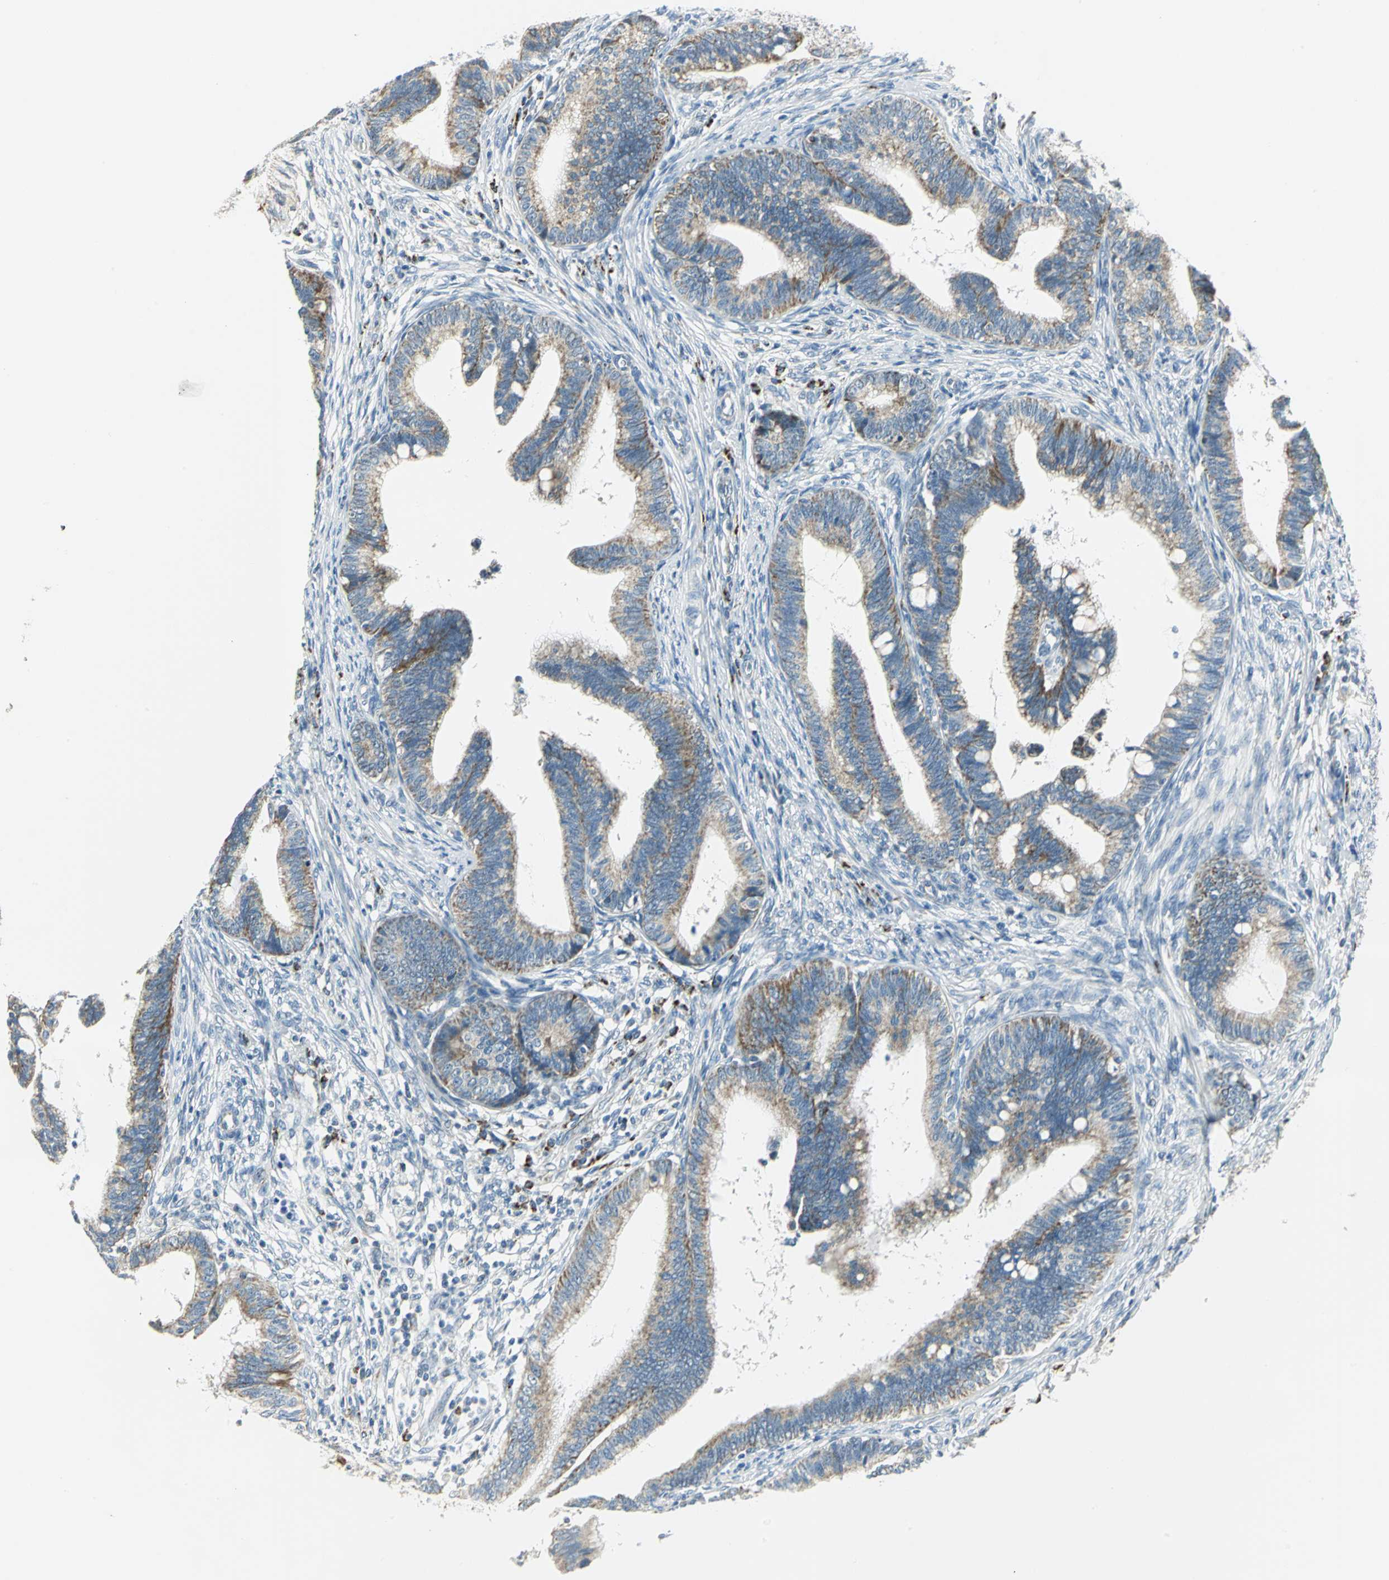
{"staining": {"intensity": "moderate", "quantity": "25%-75%", "location": "cytoplasmic/membranous"}, "tissue": "cervical cancer", "cell_type": "Tumor cells", "image_type": "cancer", "snomed": [{"axis": "morphology", "description": "Adenocarcinoma, NOS"}, {"axis": "topography", "description": "Cervix"}], "caption": "DAB (3,3'-diaminobenzidine) immunohistochemical staining of cervical cancer (adenocarcinoma) demonstrates moderate cytoplasmic/membranous protein staining in about 25%-75% of tumor cells.", "gene": "ACADM", "patient": {"sex": "female", "age": 36}}